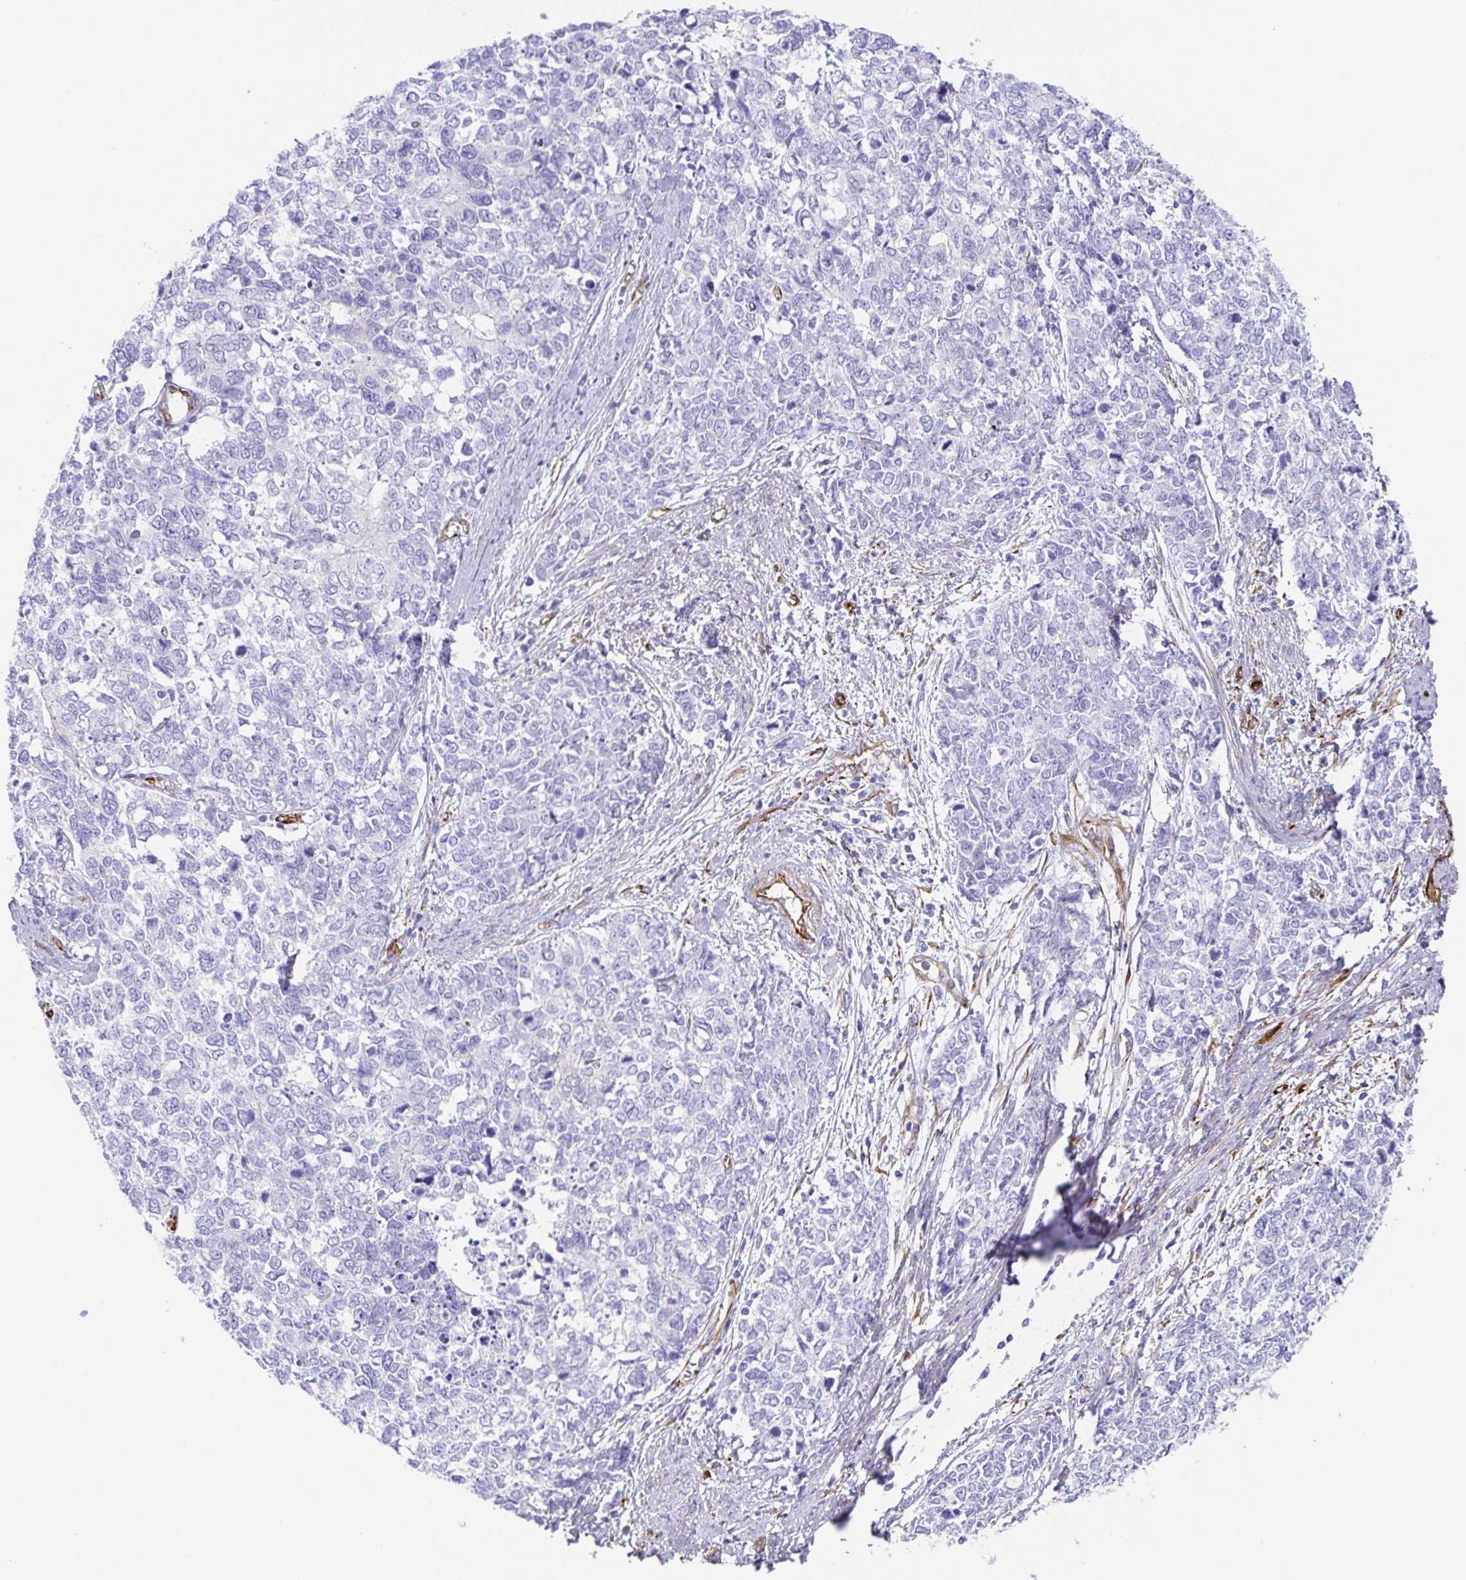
{"staining": {"intensity": "negative", "quantity": "none", "location": "none"}, "tissue": "cervical cancer", "cell_type": "Tumor cells", "image_type": "cancer", "snomed": [{"axis": "morphology", "description": "Adenocarcinoma, NOS"}, {"axis": "topography", "description": "Cervix"}], "caption": "A high-resolution micrograph shows immunohistochemistry (IHC) staining of cervical adenocarcinoma, which demonstrates no significant expression in tumor cells.", "gene": "DOCK1", "patient": {"sex": "female", "age": 63}}